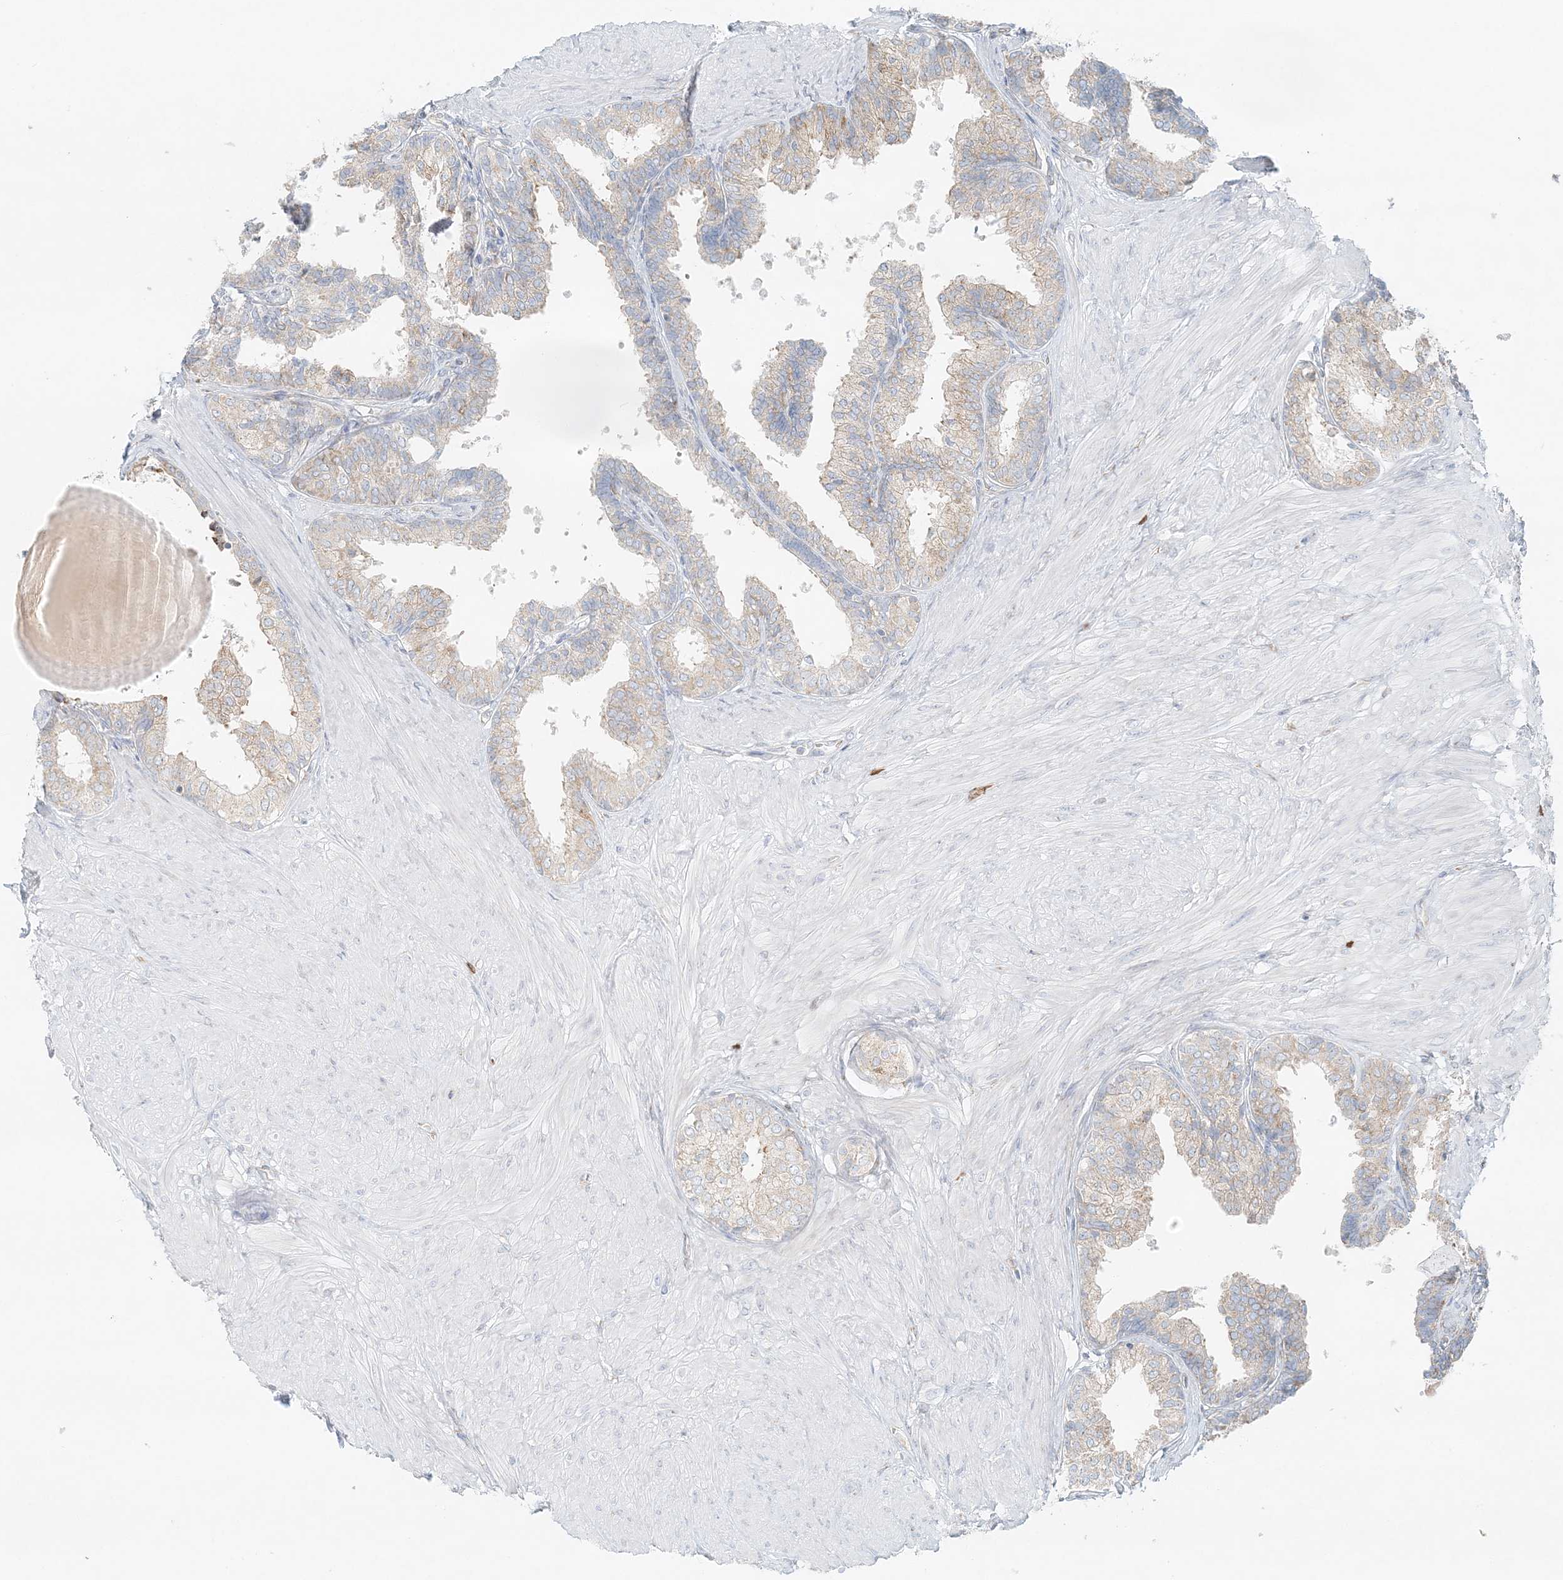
{"staining": {"intensity": "weak", "quantity": "<25%", "location": "cytoplasmic/membranous"}, "tissue": "prostate", "cell_type": "Glandular cells", "image_type": "normal", "snomed": [{"axis": "morphology", "description": "Normal tissue, NOS"}, {"axis": "topography", "description": "Prostate"}], "caption": "Micrograph shows no protein positivity in glandular cells of normal prostate. Brightfield microscopy of immunohistochemistry (IHC) stained with DAB (brown) and hematoxylin (blue), captured at high magnification.", "gene": "STK11IP", "patient": {"sex": "male", "age": 48}}